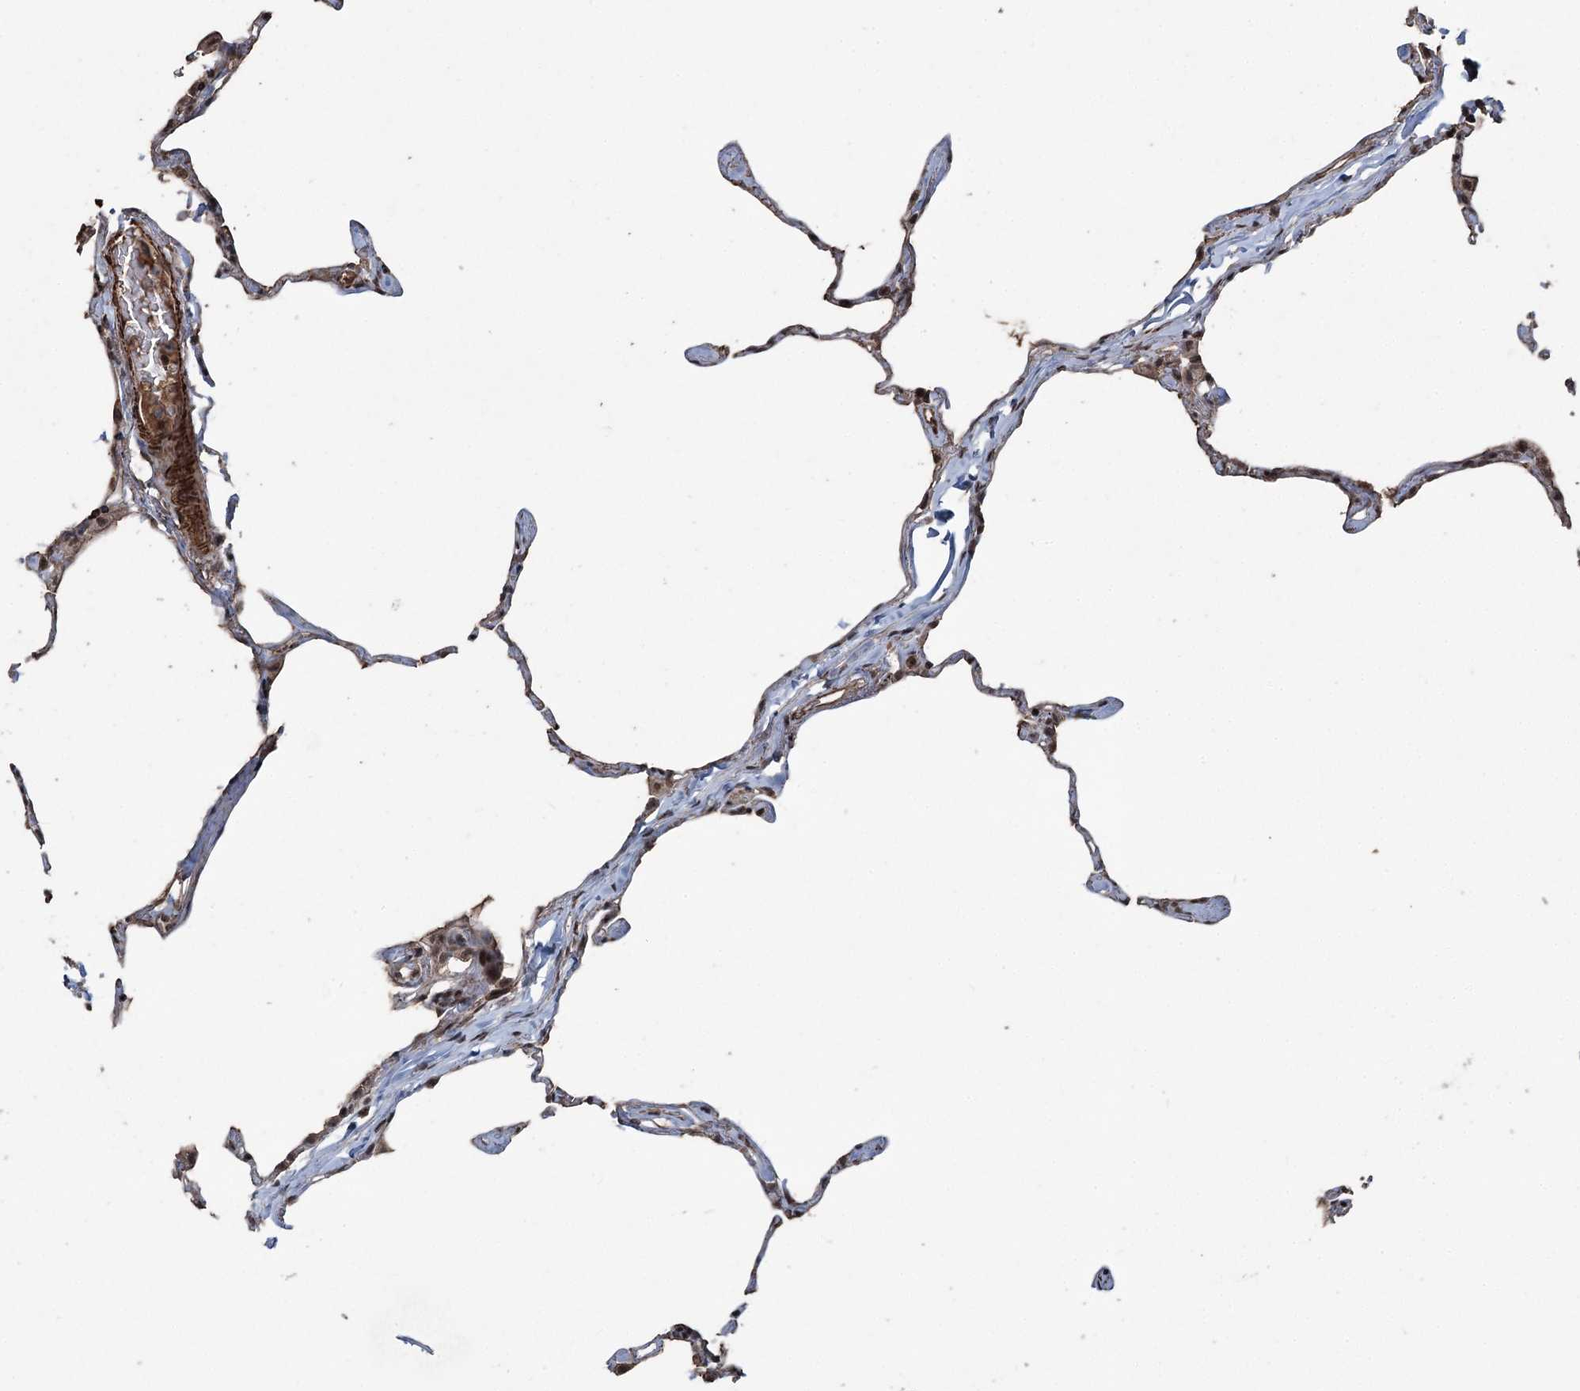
{"staining": {"intensity": "weak", "quantity": "25%-75%", "location": "cytoplasmic/membranous"}, "tissue": "lung", "cell_type": "Alveolar cells", "image_type": "normal", "snomed": [{"axis": "morphology", "description": "Normal tissue, NOS"}, {"axis": "topography", "description": "Lung"}], "caption": "Lung stained with DAB (3,3'-diaminobenzidine) IHC exhibits low levels of weak cytoplasmic/membranous expression in approximately 25%-75% of alveolar cells.", "gene": "CCDC82", "patient": {"sex": "male", "age": 65}}